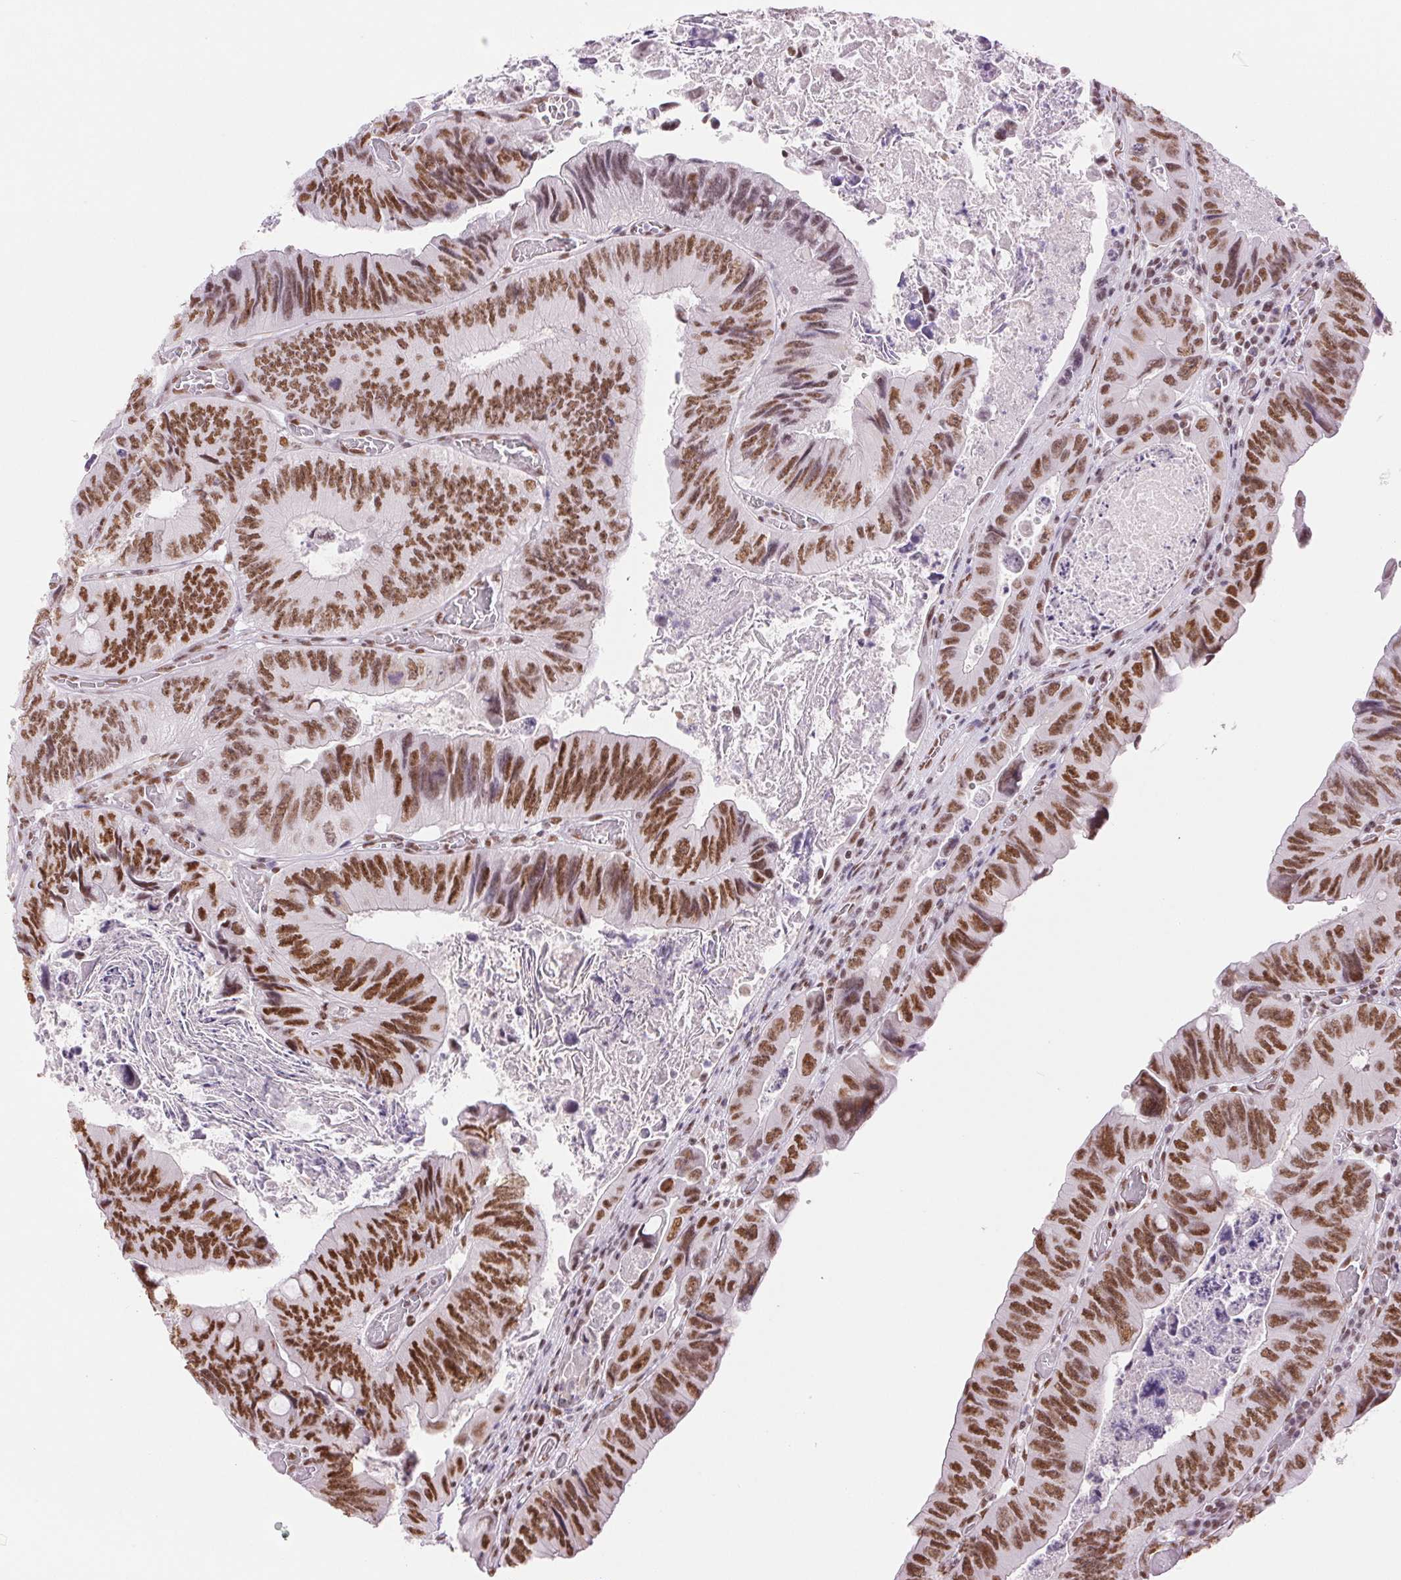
{"staining": {"intensity": "strong", "quantity": ">75%", "location": "nuclear"}, "tissue": "colorectal cancer", "cell_type": "Tumor cells", "image_type": "cancer", "snomed": [{"axis": "morphology", "description": "Adenocarcinoma, NOS"}, {"axis": "topography", "description": "Colon"}], "caption": "High-magnification brightfield microscopy of colorectal adenocarcinoma stained with DAB (brown) and counterstained with hematoxylin (blue). tumor cells exhibit strong nuclear positivity is seen in about>75% of cells.", "gene": "ZFR2", "patient": {"sex": "female", "age": 84}}